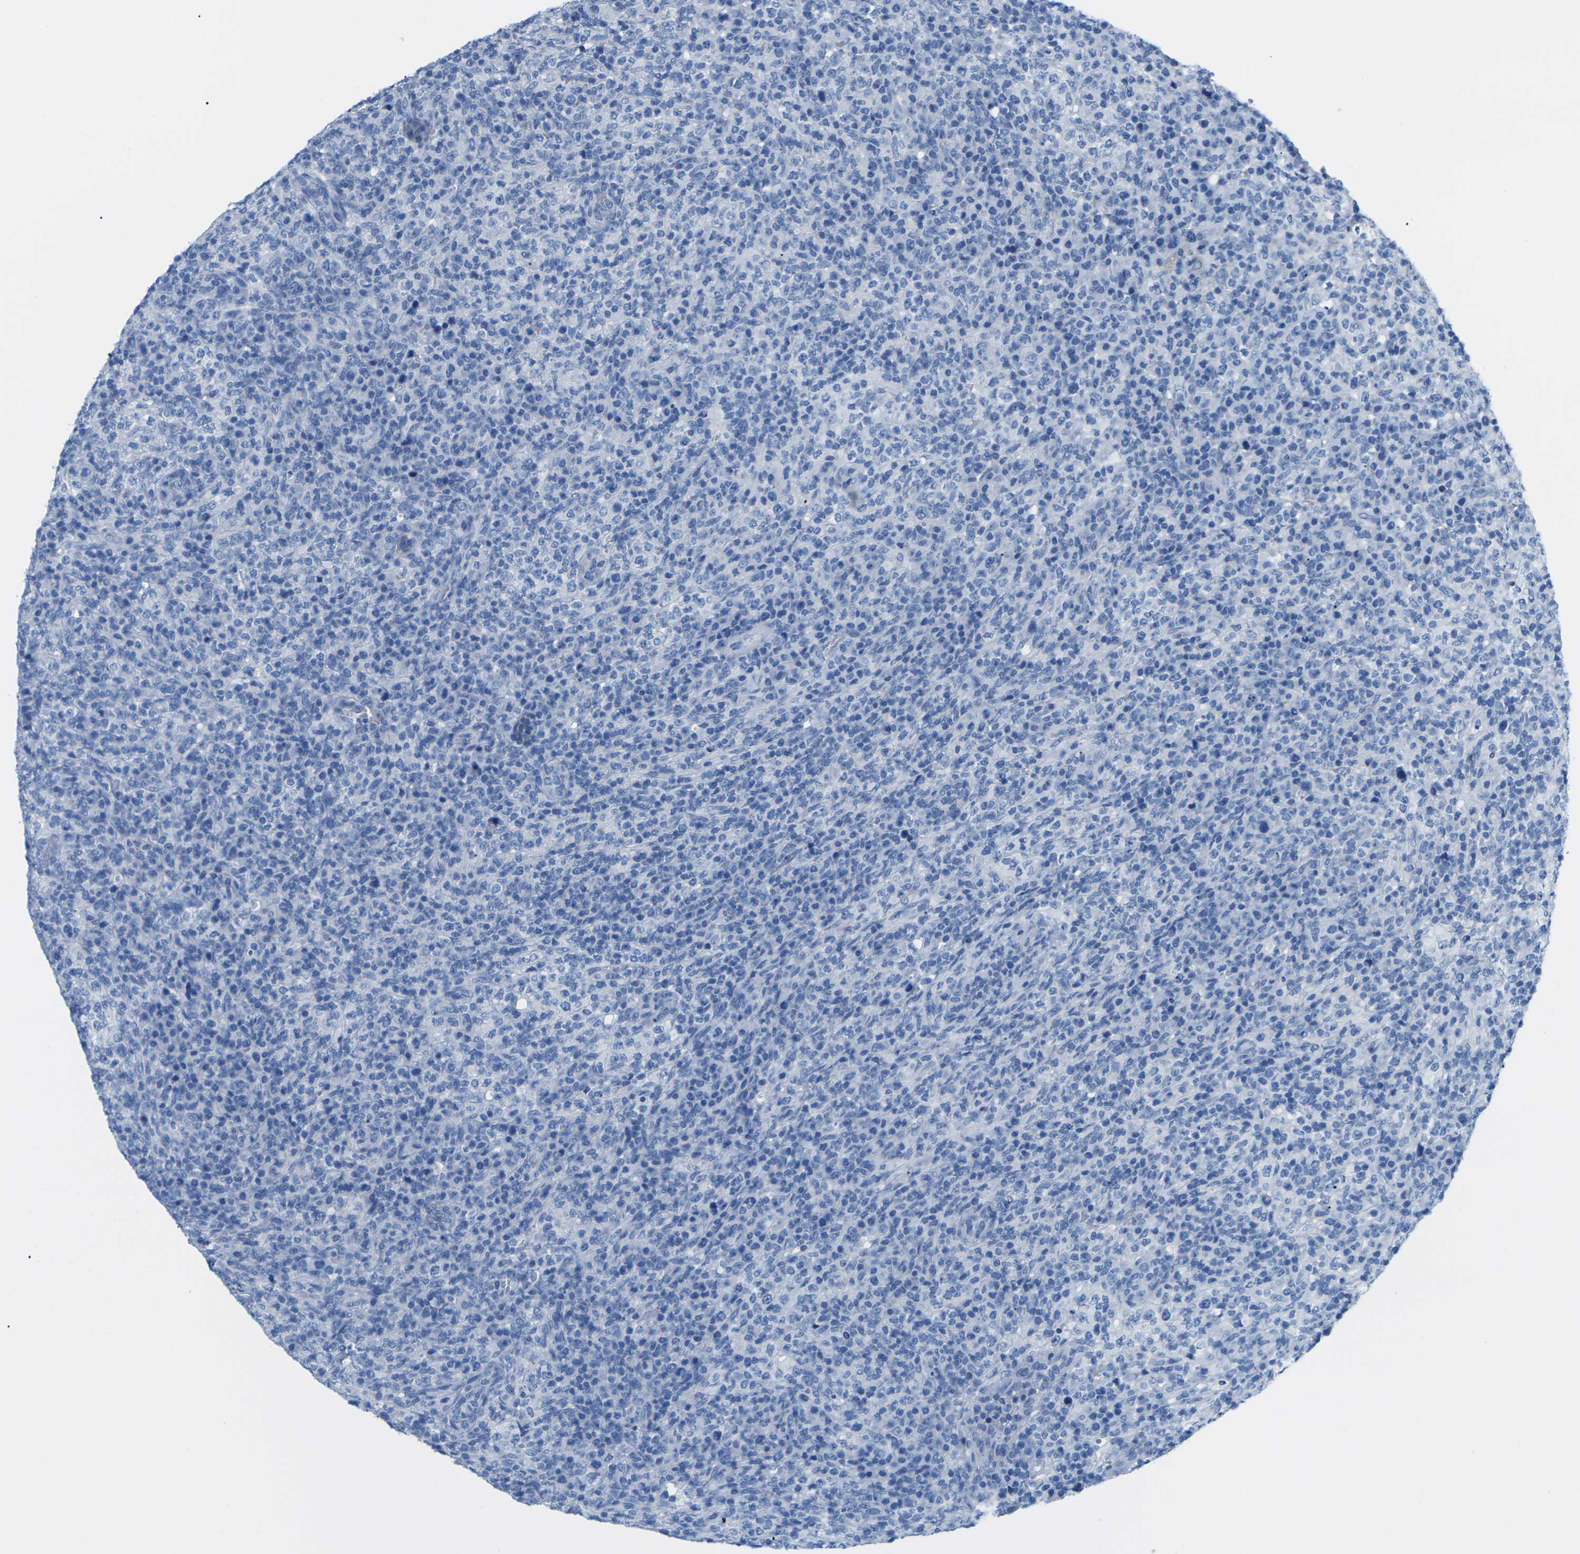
{"staining": {"intensity": "negative", "quantity": "none", "location": "none"}, "tissue": "lymphoma", "cell_type": "Tumor cells", "image_type": "cancer", "snomed": [{"axis": "morphology", "description": "Malignant lymphoma, non-Hodgkin's type, High grade"}, {"axis": "topography", "description": "Lymph node"}], "caption": "IHC of lymphoma shows no positivity in tumor cells.", "gene": "SLC12A1", "patient": {"sex": "female", "age": 76}}